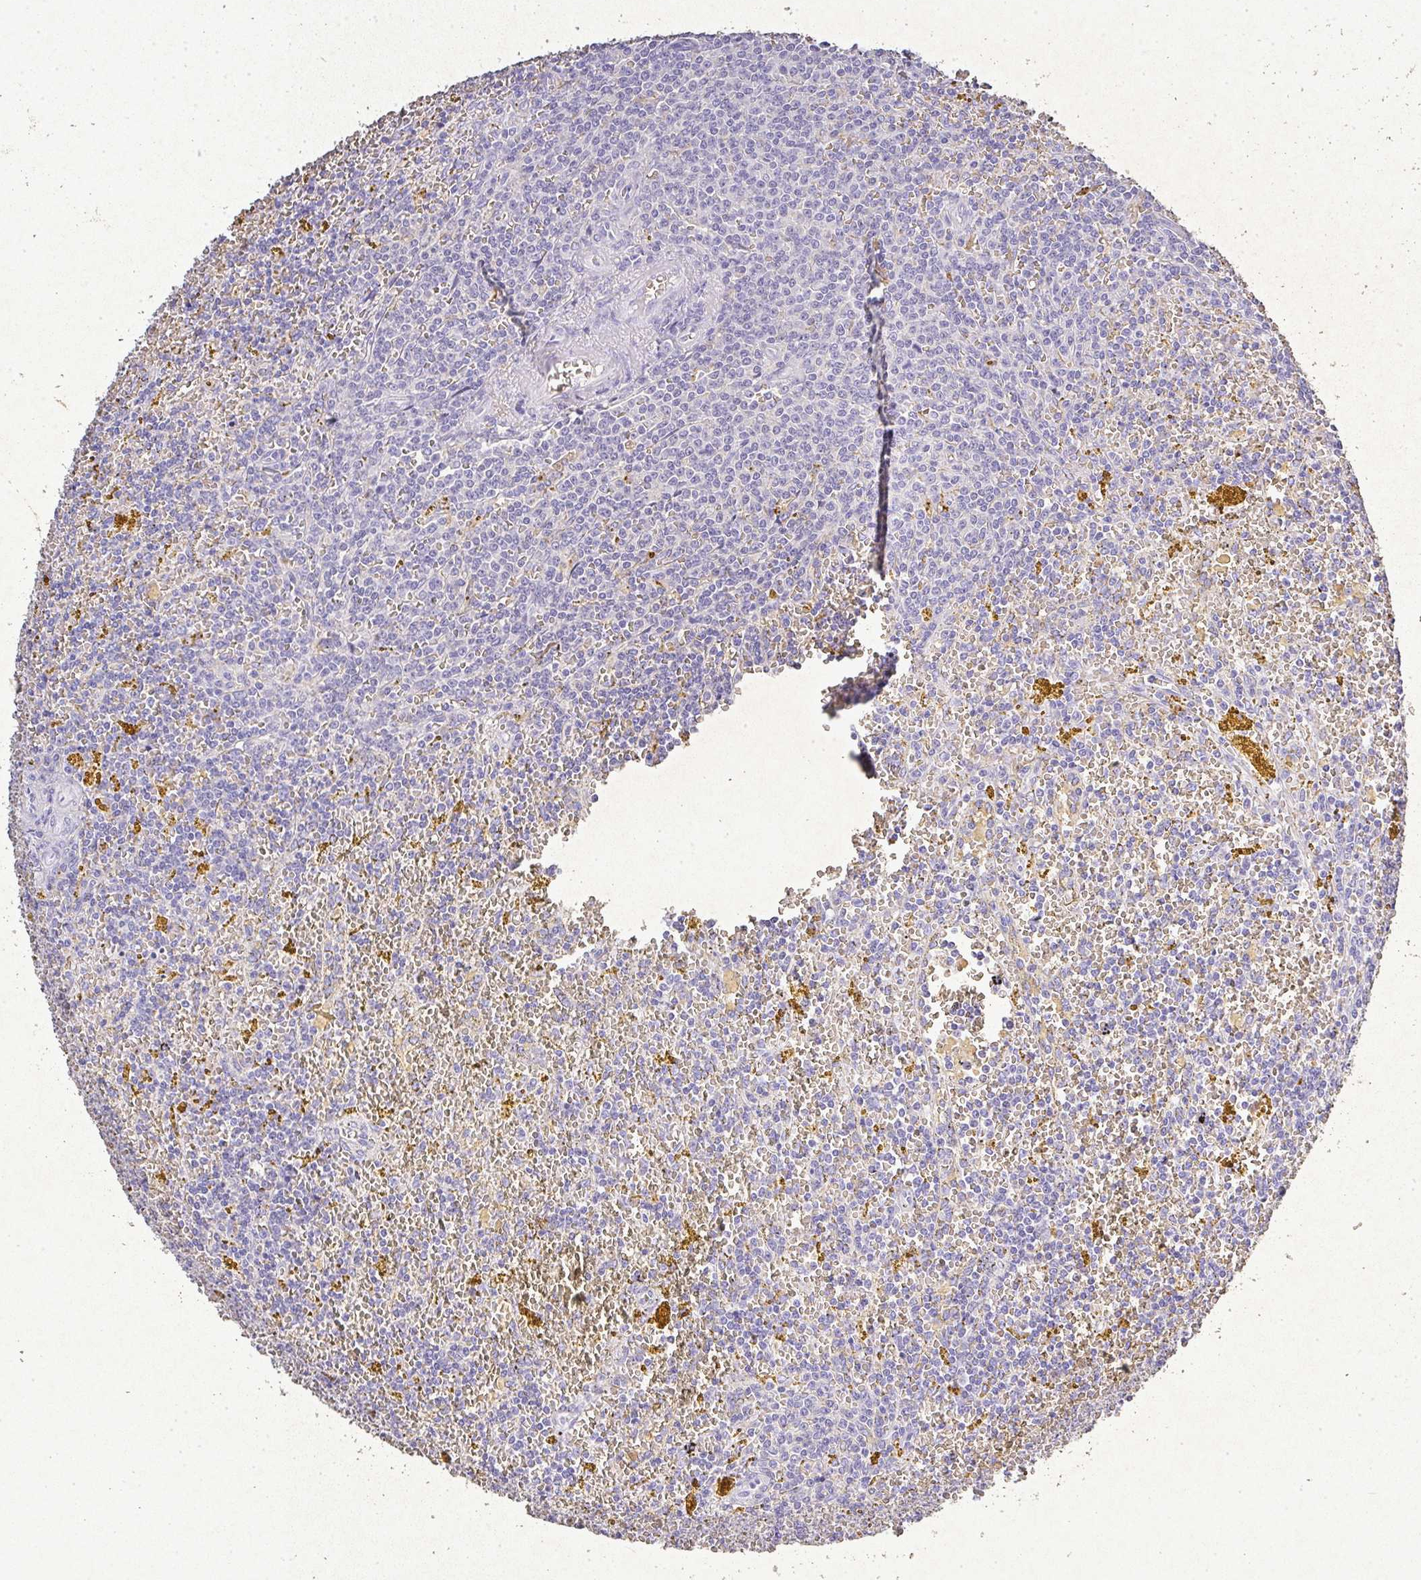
{"staining": {"intensity": "negative", "quantity": "none", "location": "none"}, "tissue": "lymphoma", "cell_type": "Tumor cells", "image_type": "cancer", "snomed": [{"axis": "morphology", "description": "Malignant lymphoma, non-Hodgkin's type, Low grade"}, {"axis": "topography", "description": "Spleen"}, {"axis": "topography", "description": "Lymph node"}], "caption": "IHC image of neoplastic tissue: human lymphoma stained with DAB displays no significant protein staining in tumor cells.", "gene": "RPS2", "patient": {"sex": "female", "age": 66}}